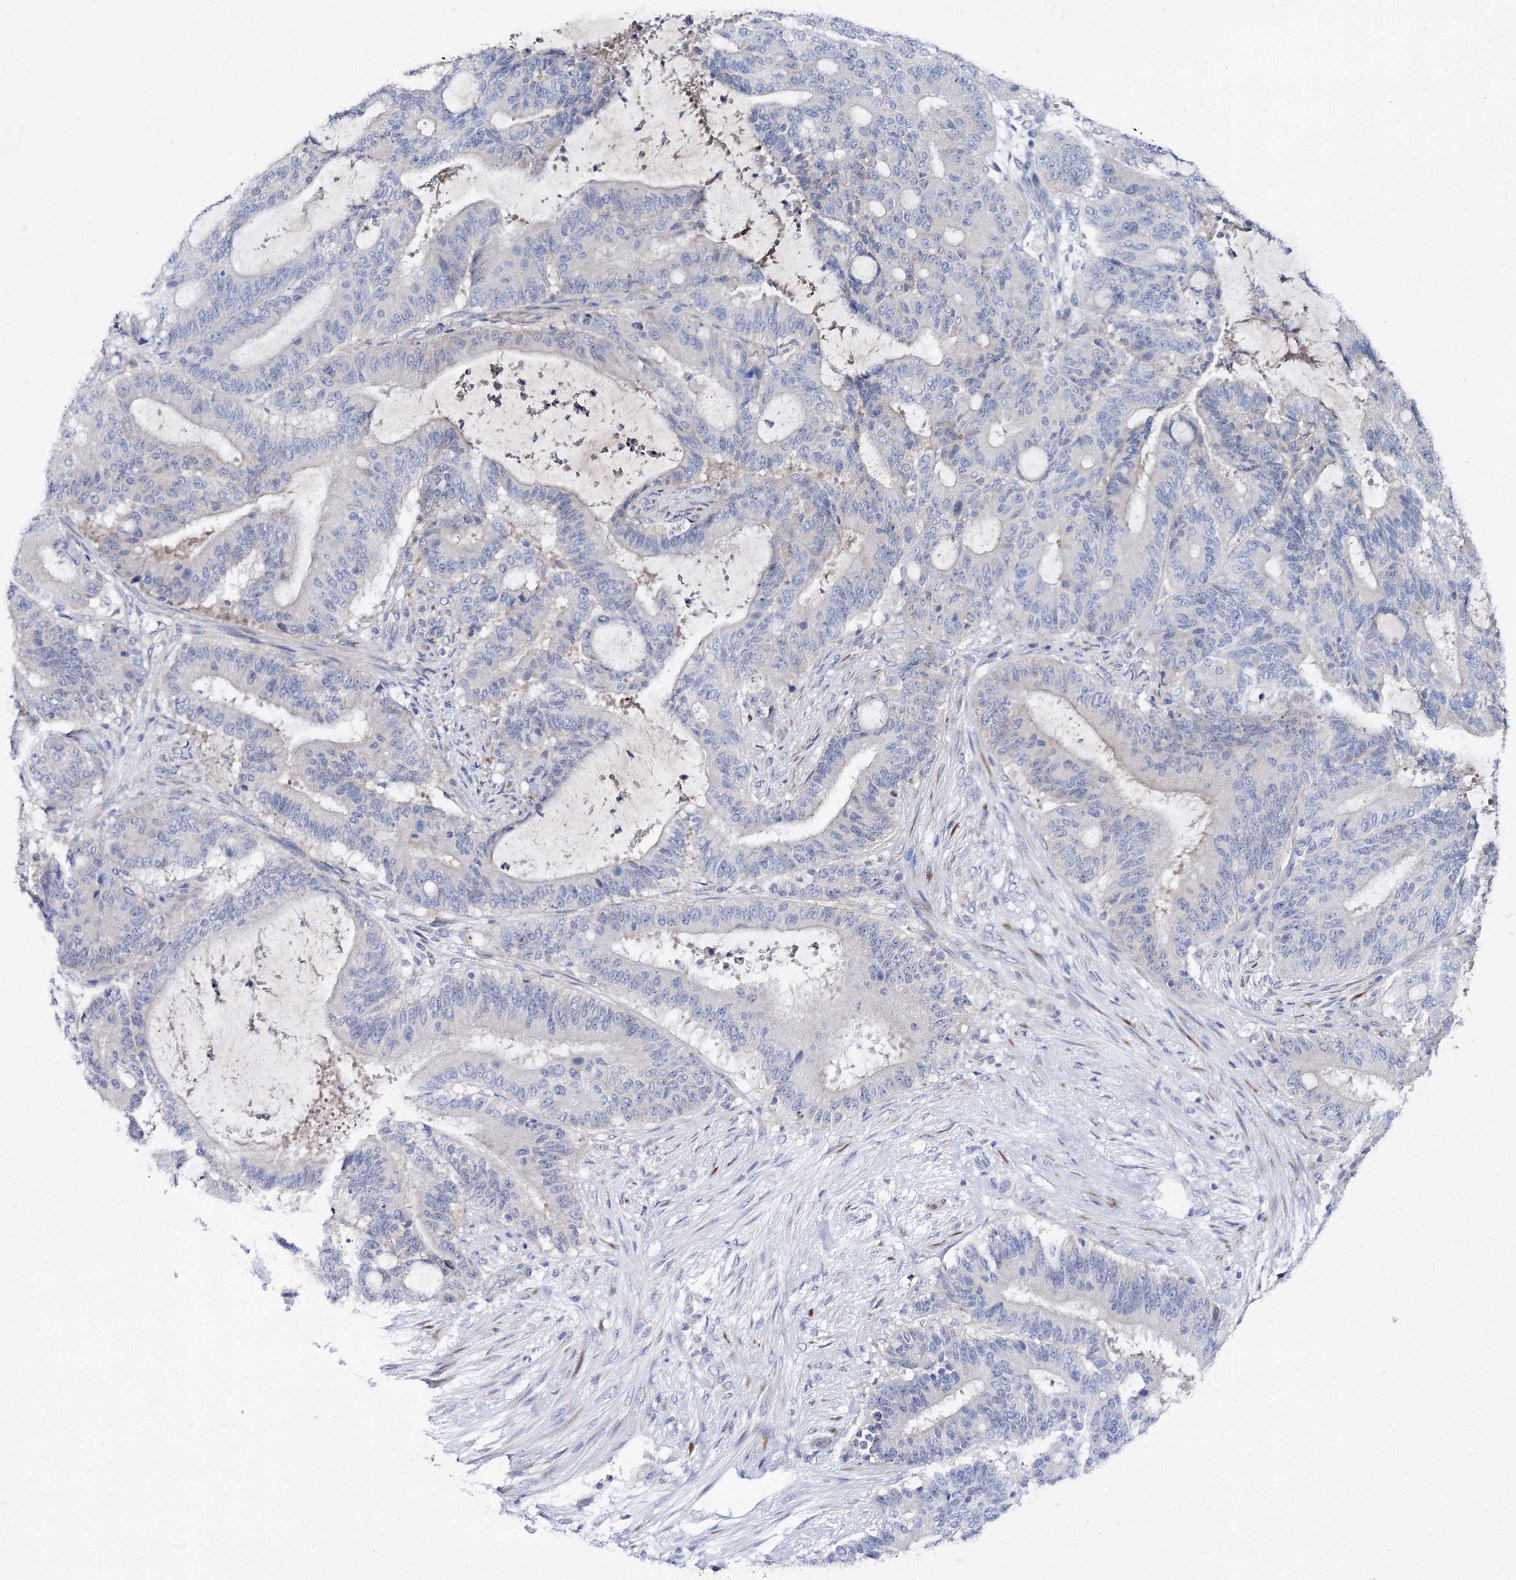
{"staining": {"intensity": "negative", "quantity": "none", "location": "none"}, "tissue": "liver cancer", "cell_type": "Tumor cells", "image_type": "cancer", "snomed": [{"axis": "morphology", "description": "Normal tissue, NOS"}, {"axis": "morphology", "description": "Cholangiocarcinoma"}, {"axis": "topography", "description": "Liver"}, {"axis": "topography", "description": "Peripheral nerve tissue"}], "caption": "DAB (3,3'-diaminobenzidine) immunohistochemical staining of cholangiocarcinoma (liver) exhibits no significant positivity in tumor cells. (DAB (3,3'-diaminobenzidine) immunohistochemistry with hematoxylin counter stain).", "gene": "LRRC14B", "patient": {"sex": "female", "age": 73}}